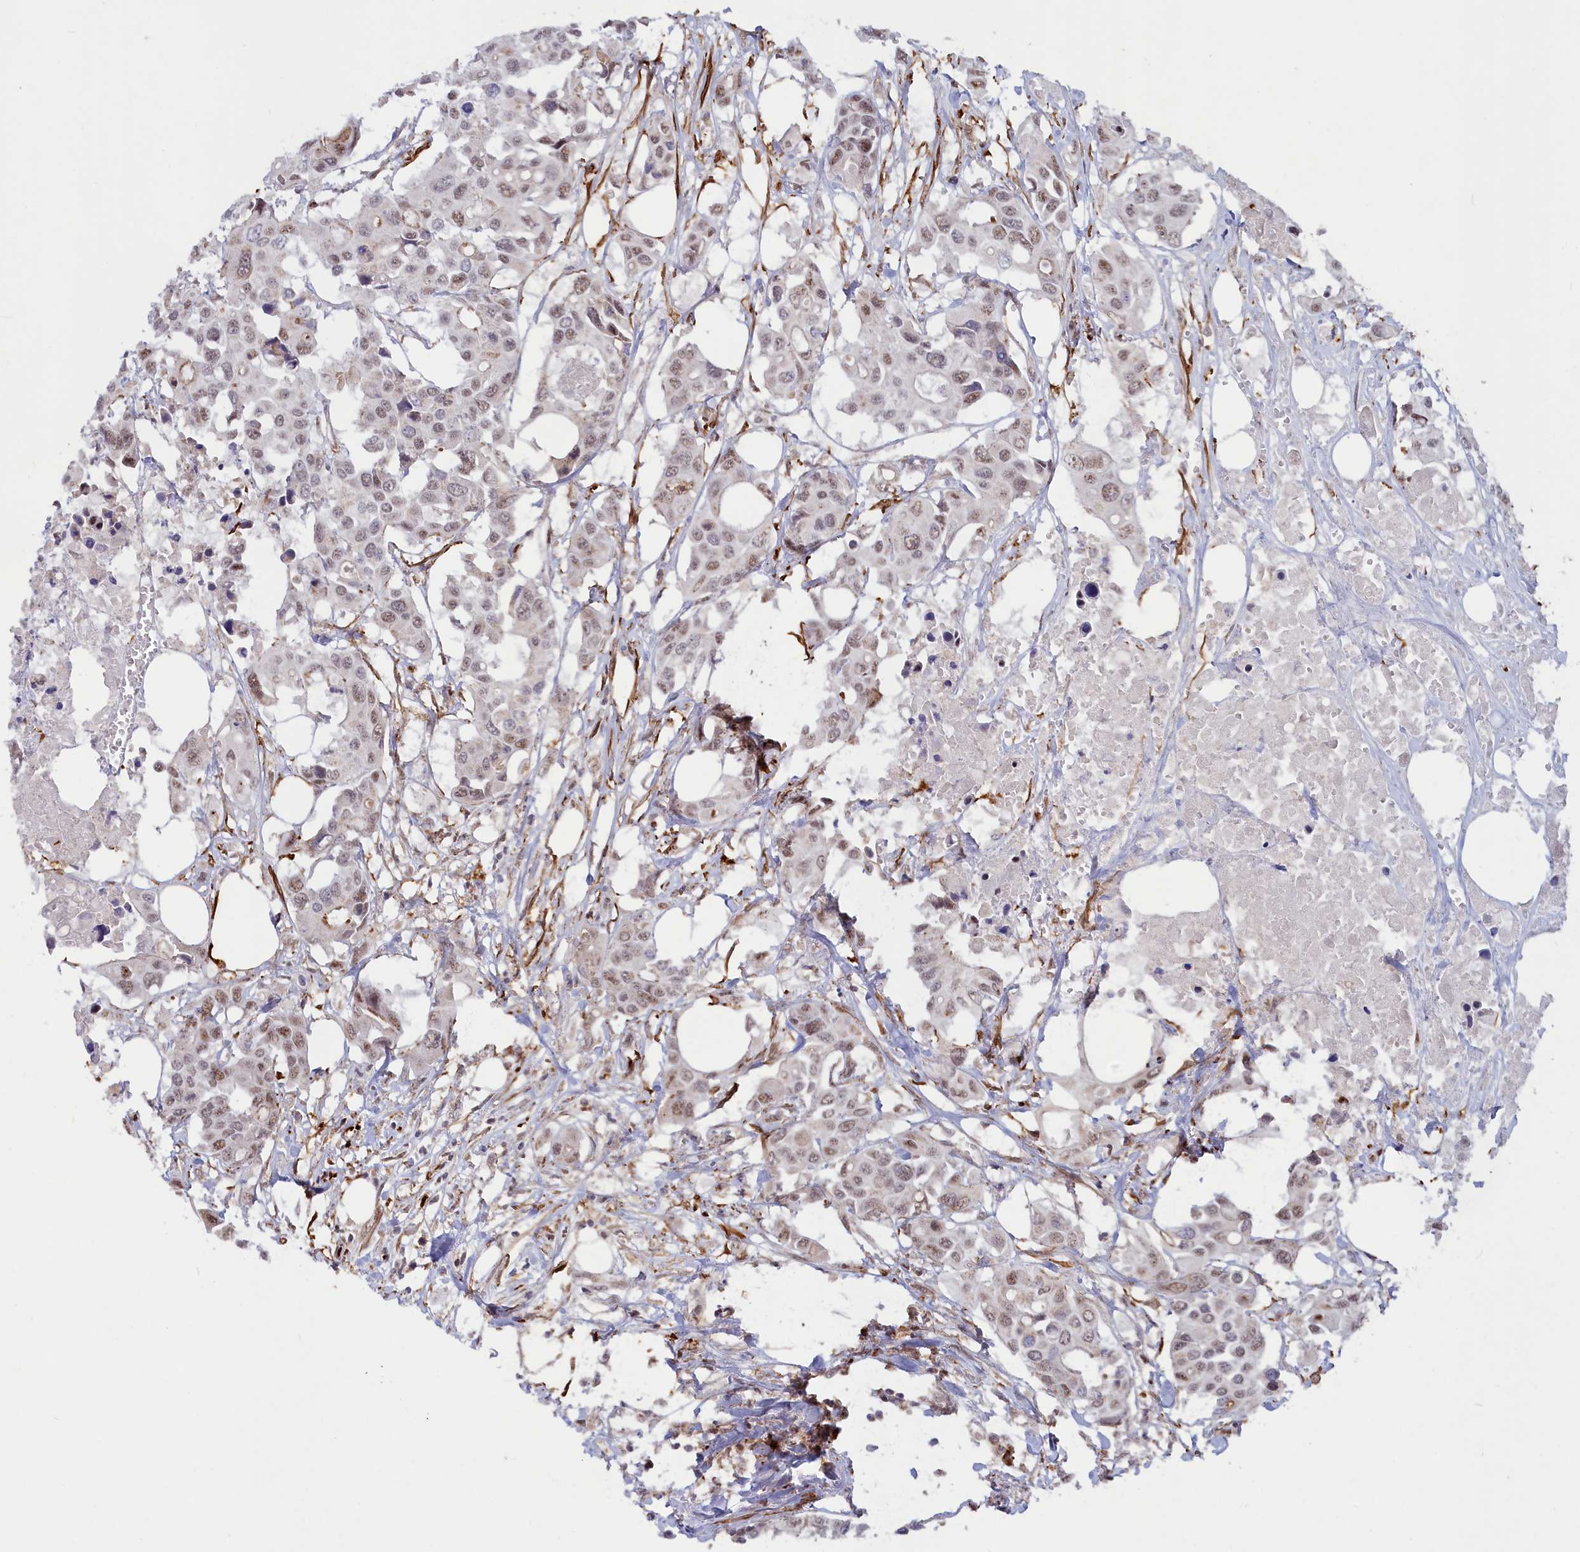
{"staining": {"intensity": "moderate", "quantity": "<25%", "location": "nuclear"}, "tissue": "colorectal cancer", "cell_type": "Tumor cells", "image_type": "cancer", "snomed": [{"axis": "morphology", "description": "Adenocarcinoma, NOS"}, {"axis": "topography", "description": "Colon"}], "caption": "Colorectal adenocarcinoma stained with immunohistochemistry displays moderate nuclear positivity in approximately <25% of tumor cells.", "gene": "CCDC154", "patient": {"sex": "male", "age": 77}}